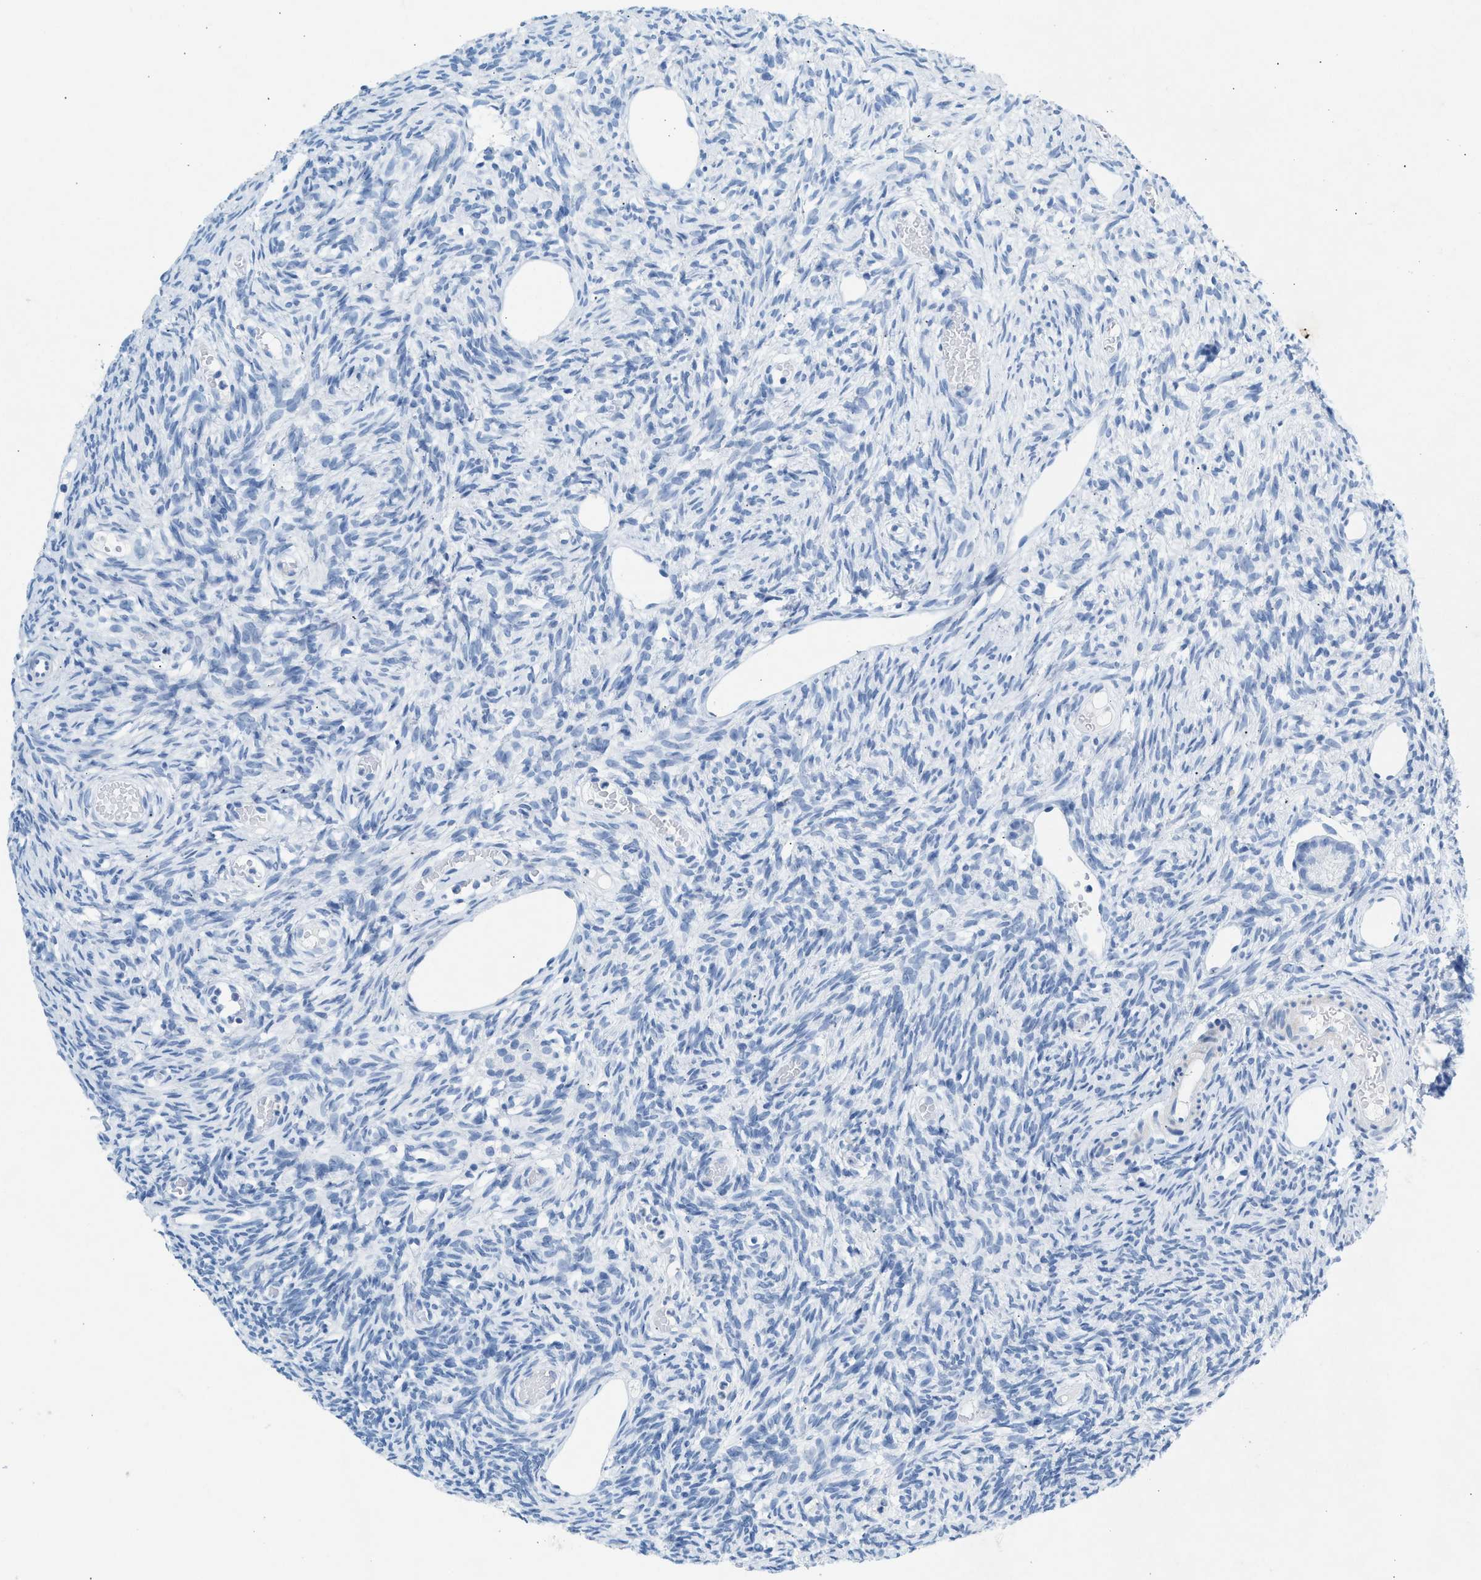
{"staining": {"intensity": "negative", "quantity": "none", "location": "none"}, "tissue": "ovary", "cell_type": "Follicle cells", "image_type": "normal", "snomed": [{"axis": "morphology", "description": "Normal tissue, NOS"}, {"axis": "topography", "description": "Ovary"}], "caption": "High power microscopy histopathology image of an immunohistochemistry (IHC) image of normal ovary, revealing no significant staining in follicle cells.", "gene": "HHATL", "patient": {"sex": "female", "age": 33}}